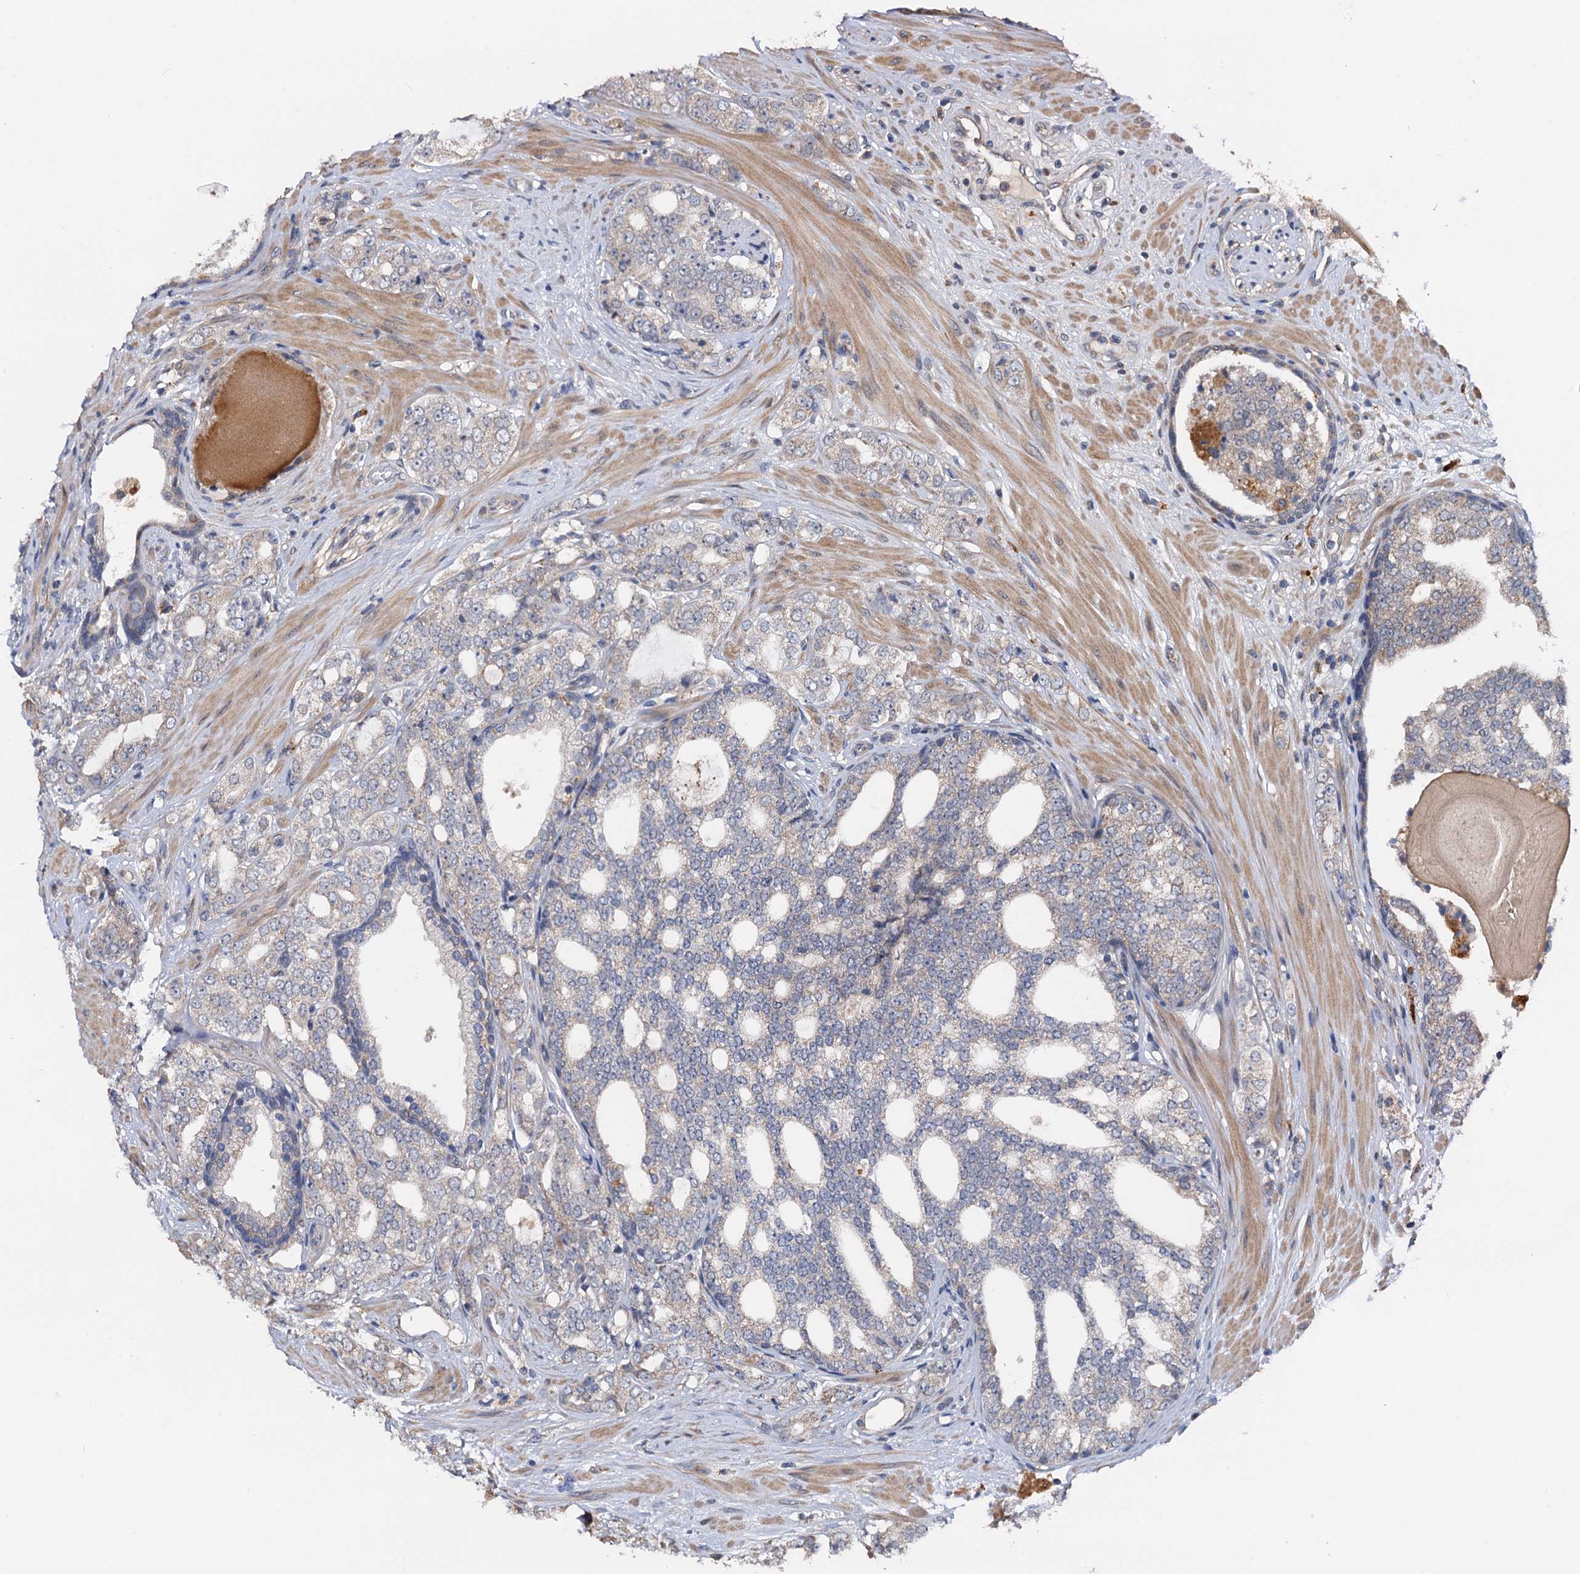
{"staining": {"intensity": "negative", "quantity": "none", "location": "none"}, "tissue": "prostate cancer", "cell_type": "Tumor cells", "image_type": "cancer", "snomed": [{"axis": "morphology", "description": "Adenocarcinoma, High grade"}, {"axis": "topography", "description": "Prostate"}], "caption": "DAB immunohistochemical staining of prostate cancer shows no significant staining in tumor cells.", "gene": "ZNF606", "patient": {"sex": "male", "age": 64}}